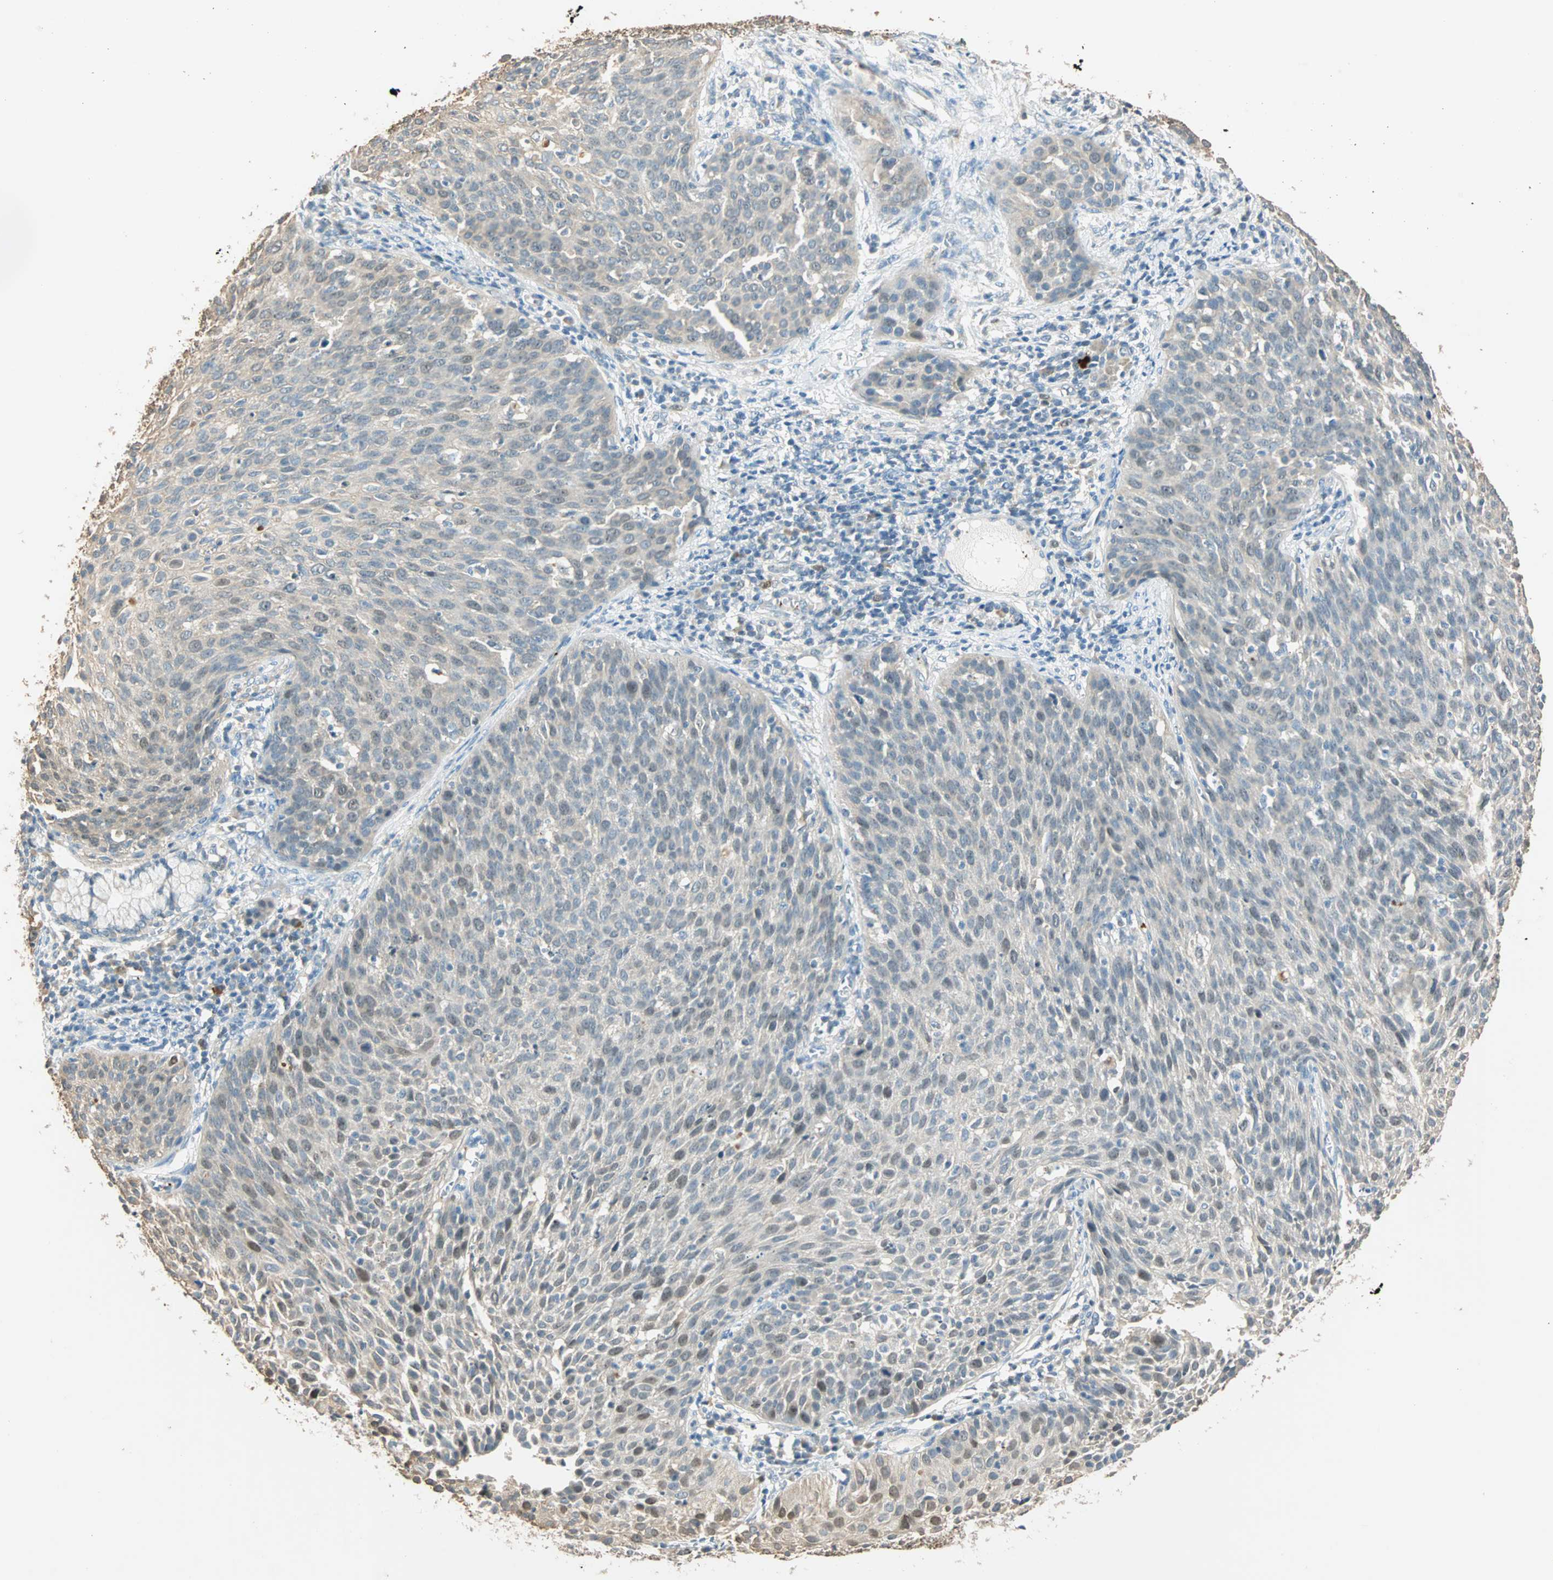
{"staining": {"intensity": "weak", "quantity": "25%-75%", "location": "cytoplasmic/membranous"}, "tissue": "cervical cancer", "cell_type": "Tumor cells", "image_type": "cancer", "snomed": [{"axis": "morphology", "description": "Squamous cell carcinoma, NOS"}, {"axis": "topography", "description": "Cervix"}], "caption": "DAB (3,3'-diaminobenzidine) immunohistochemical staining of human cervical cancer demonstrates weak cytoplasmic/membranous protein expression in about 25%-75% of tumor cells.", "gene": "RAD18", "patient": {"sex": "female", "age": 38}}